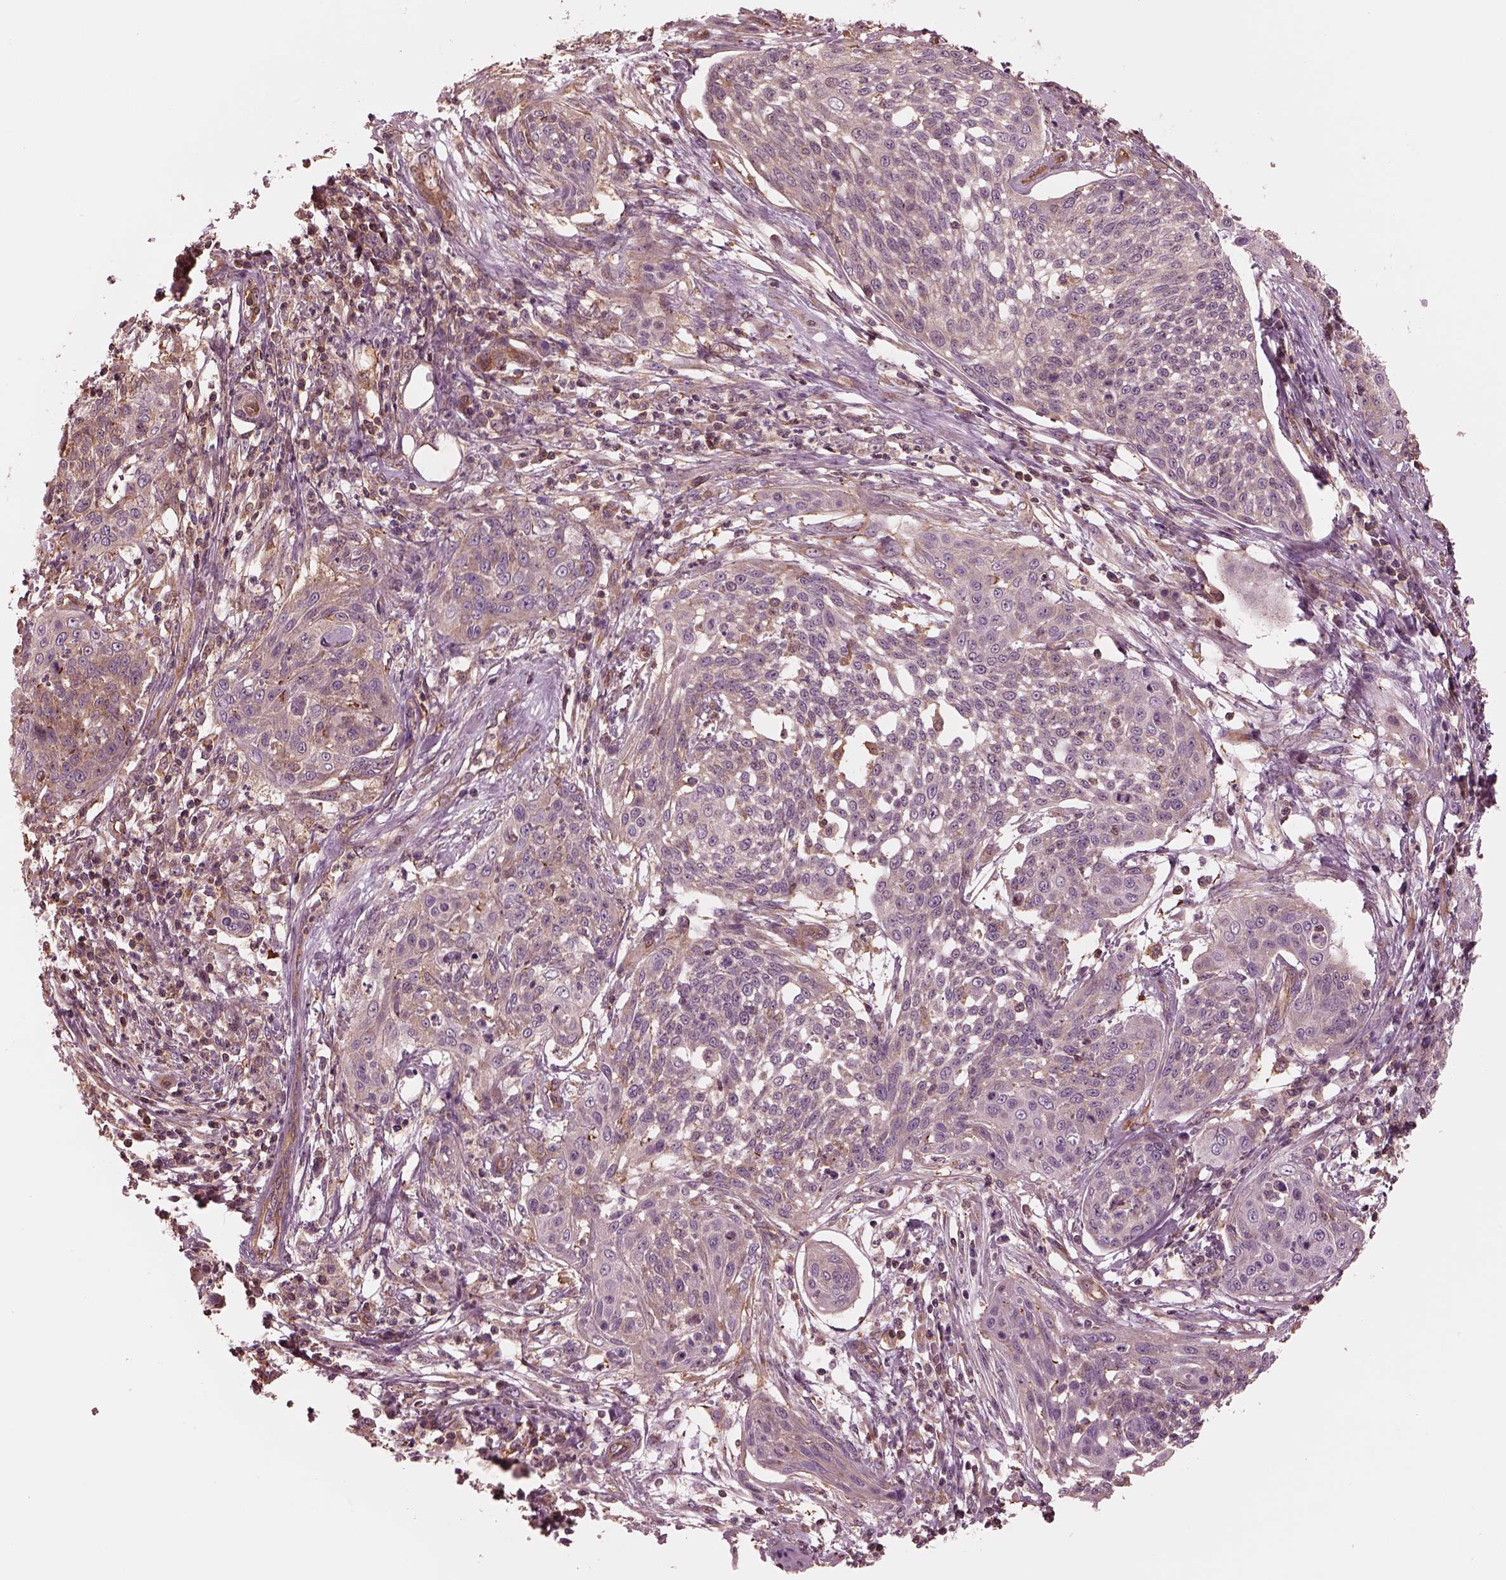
{"staining": {"intensity": "weak", "quantity": "25%-75%", "location": "cytoplasmic/membranous"}, "tissue": "cervical cancer", "cell_type": "Tumor cells", "image_type": "cancer", "snomed": [{"axis": "morphology", "description": "Squamous cell carcinoma, NOS"}, {"axis": "topography", "description": "Cervix"}], "caption": "A low amount of weak cytoplasmic/membranous staining is identified in about 25%-75% of tumor cells in cervical cancer tissue.", "gene": "STK33", "patient": {"sex": "female", "age": 34}}